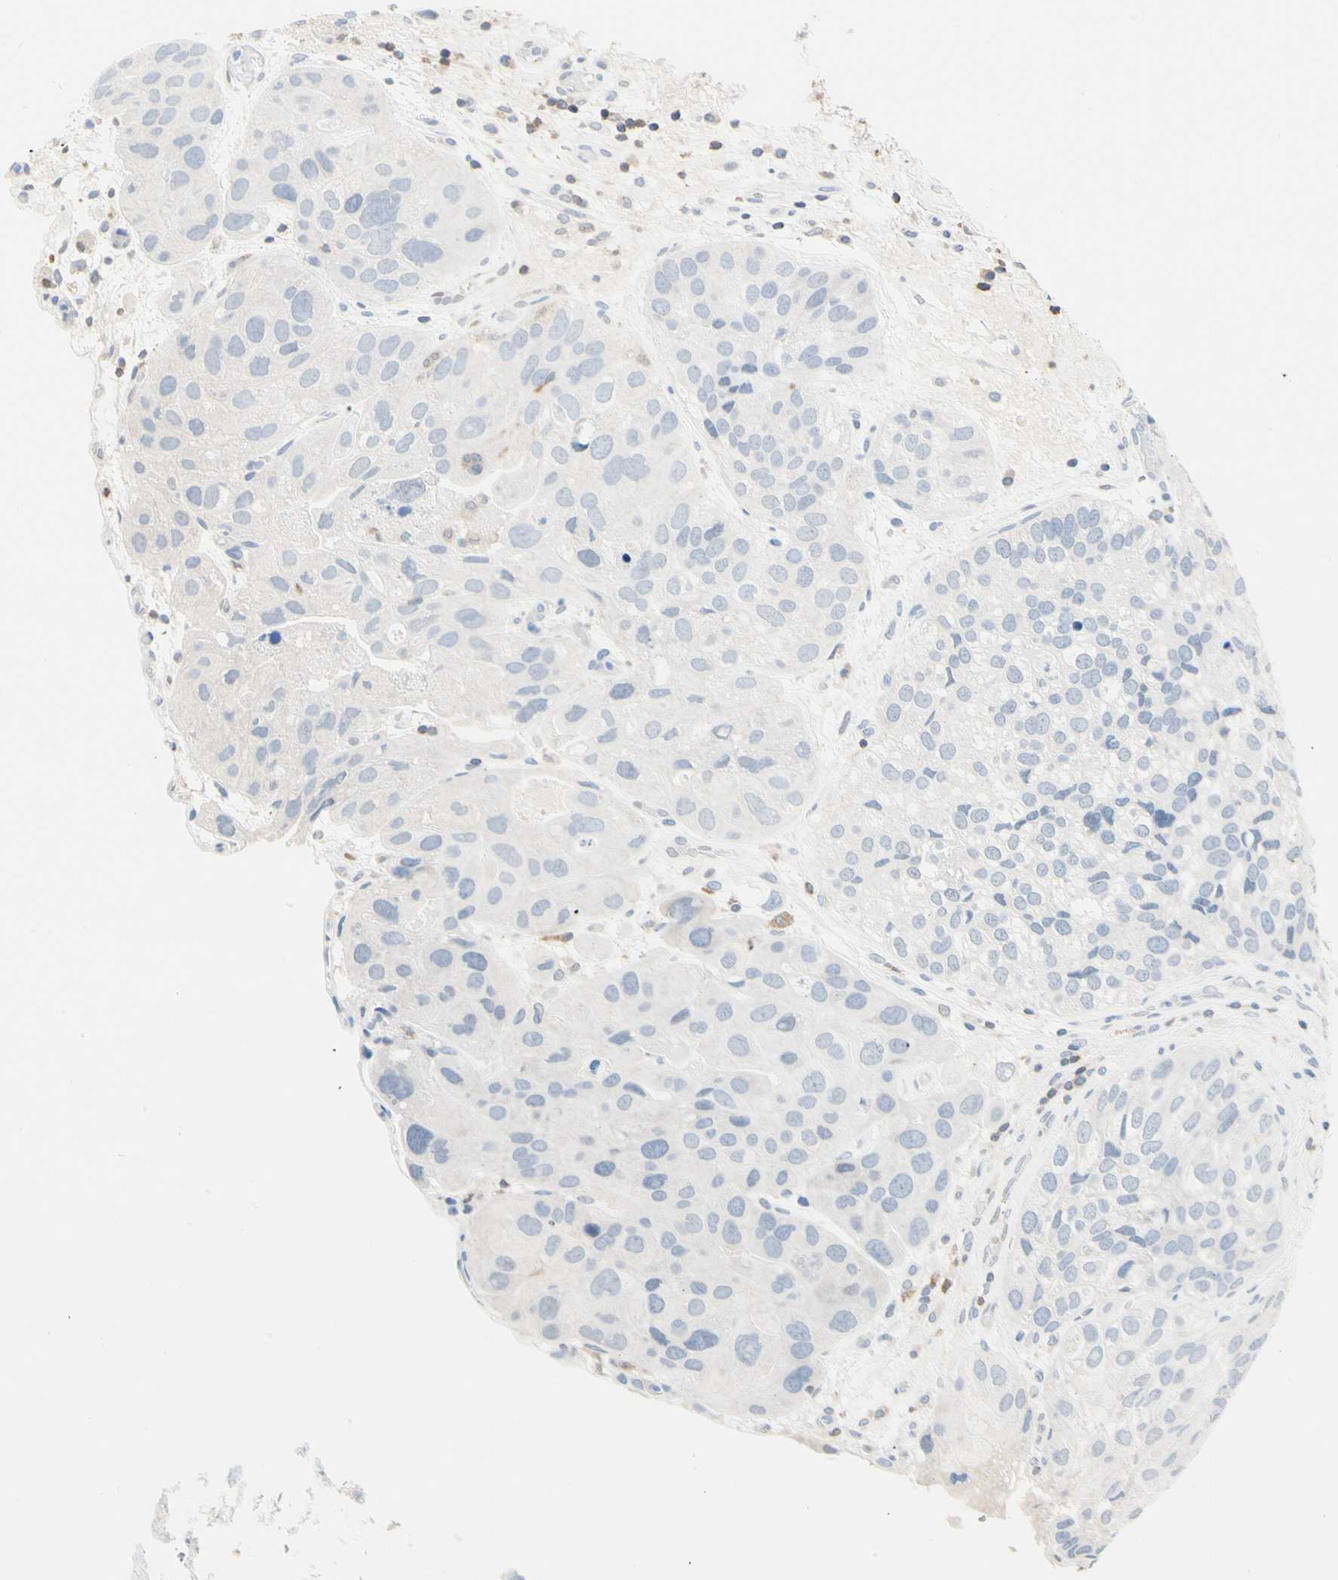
{"staining": {"intensity": "negative", "quantity": "none", "location": "none"}, "tissue": "urothelial cancer", "cell_type": "Tumor cells", "image_type": "cancer", "snomed": [{"axis": "morphology", "description": "Urothelial carcinoma, High grade"}, {"axis": "topography", "description": "Urinary bladder"}], "caption": "High power microscopy micrograph of an immunohistochemistry (IHC) micrograph of urothelial cancer, revealing no significant positivity in tumor cells. The staining is performed using DAB (3,3'-diaminobenzidine) brown chromogen with nuclei counter-stained in using hematoxylin.", "gene": "NFATC2", "patient": {"sex": "female", "age": 64}}